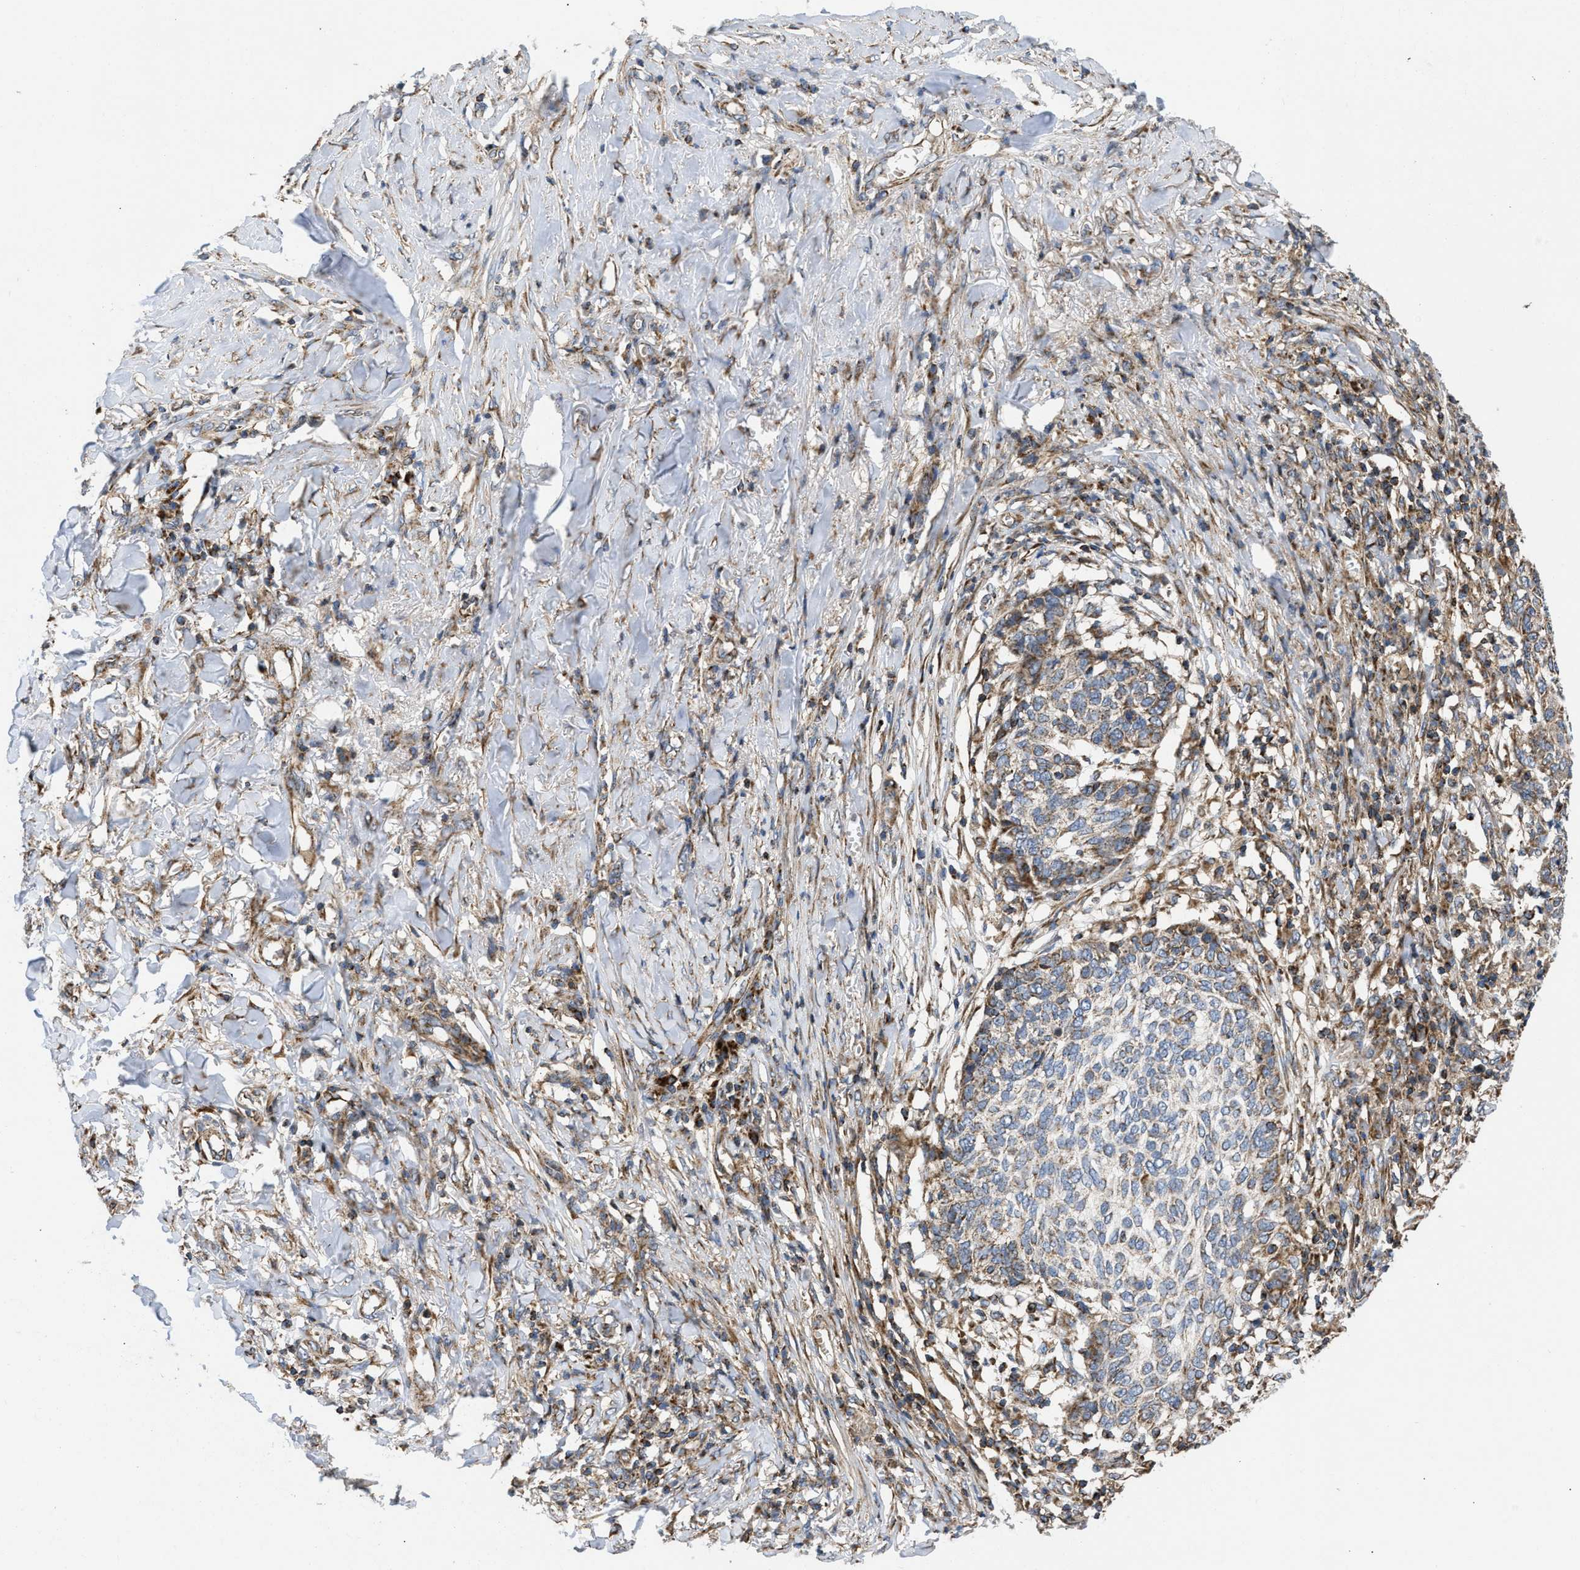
{"staining": {"intensity": "moderate", "quantity": ">75%", "location": "cytoplasmic/membranous"}, "tissue": "skin cancer", "cell_type": "Tumor cells", "image_type": "cancer", "snomed": [{"axis": "morphology", "description": "Basal cell carcinoma"}, {"axis": "topography", "description": "Skin"}], "caption": "Immunohistochemical staining of human skin cancer shows medium levels of moderate cytoplasmic/membranous protein positivity in approximately >75% of tumor cells.", "gene": "OPTN", "patient": {"sex": "male", "age": 85}}